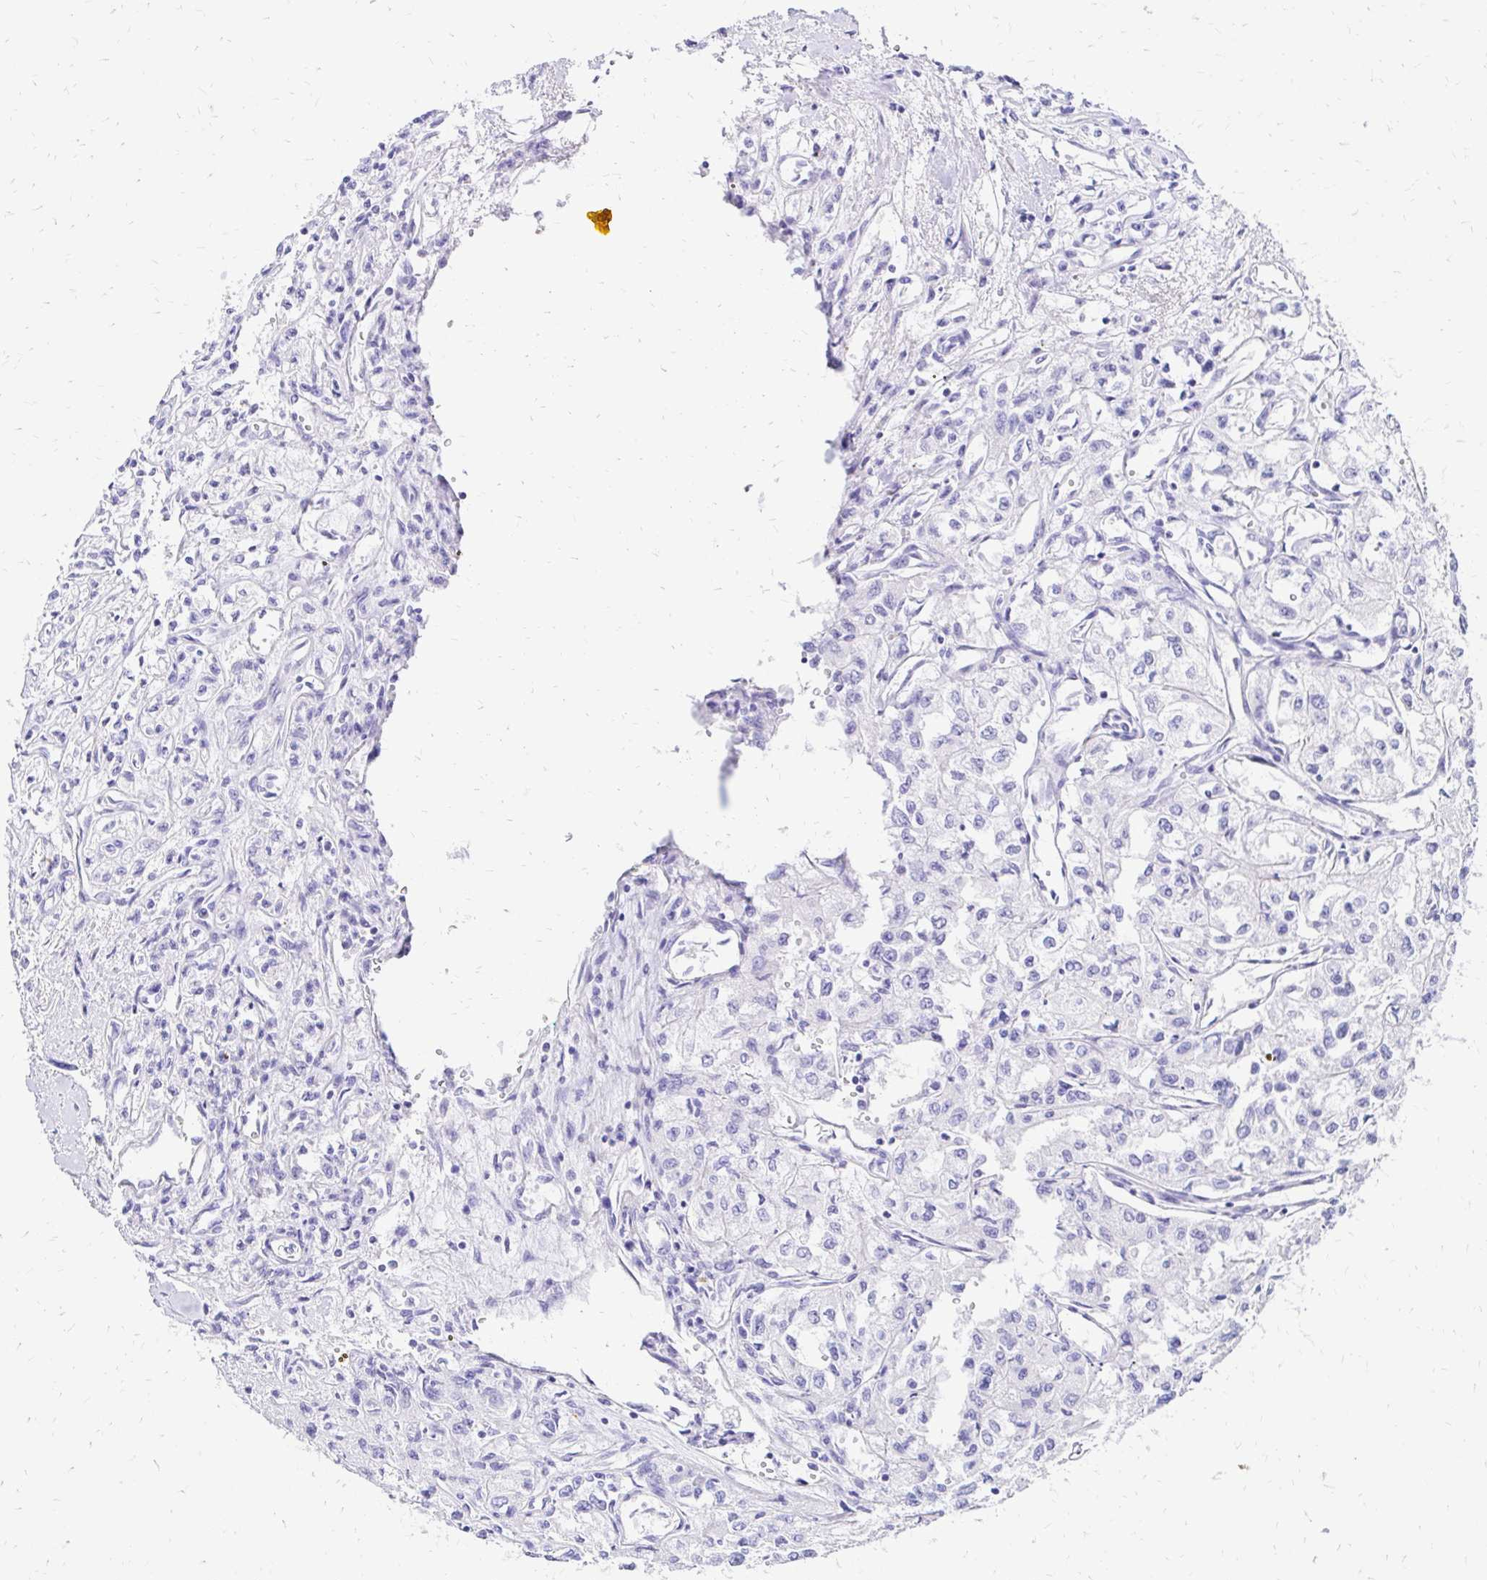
{"staining": {"intensity": "negative", "quantity": "none", "location": "none"}, "tissue": "renal cancer", "cell_type": "Tumor cells", "image_type": "cancer", "snomed": [{"axis": "morphology", "description": "Adenocarcinoma, NOS"}, {"axis": "topography", "description": "Kidney"}], "caption": "Micrograph shows no protein expression in tumor cells of renal cancer tissue.", "gene": "S100G", "patient": {"sex": "male", "age": 56}}